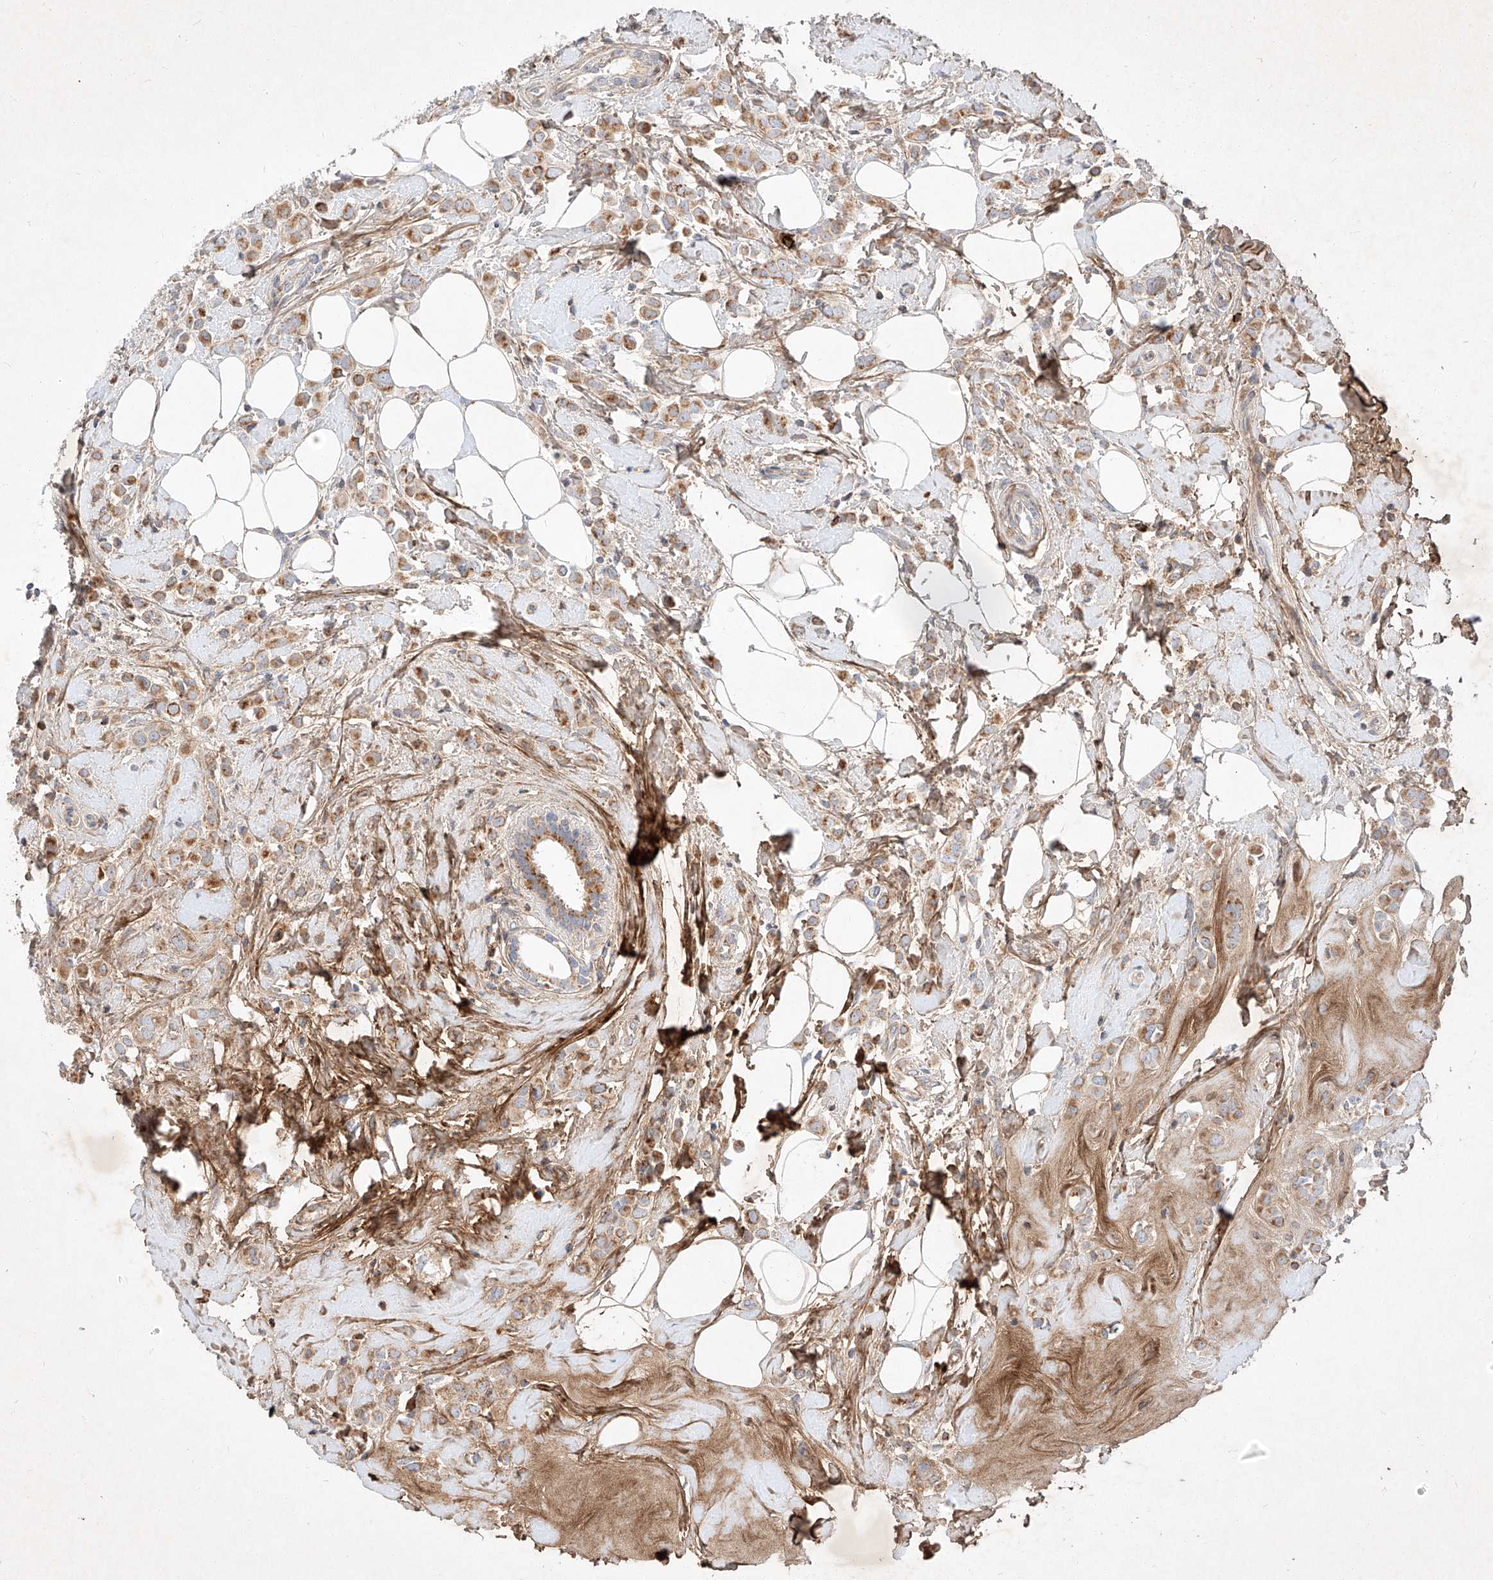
{"staining": {"intensity": "moderate", "quantity": ">75%", "location": "cytoplasmic/membranous"}, "tissue": "breast cancer", "cell_type": "Tumor cells", "image_type": "cancer", "snomed": [{"axis": "morphology", "description": "Lobular carcinoma"}, {"axis": "topography", "description": "Breast"}], "caption": "Human breast cancer (lobular carcinoma) stained for a protein (brown) demonstrates moderate cytoplasmic/membranous positive expression in about >75% of tumor cells.", "gene": "OSGEPL1", "patient": {"sex": "female", "age": 47}}